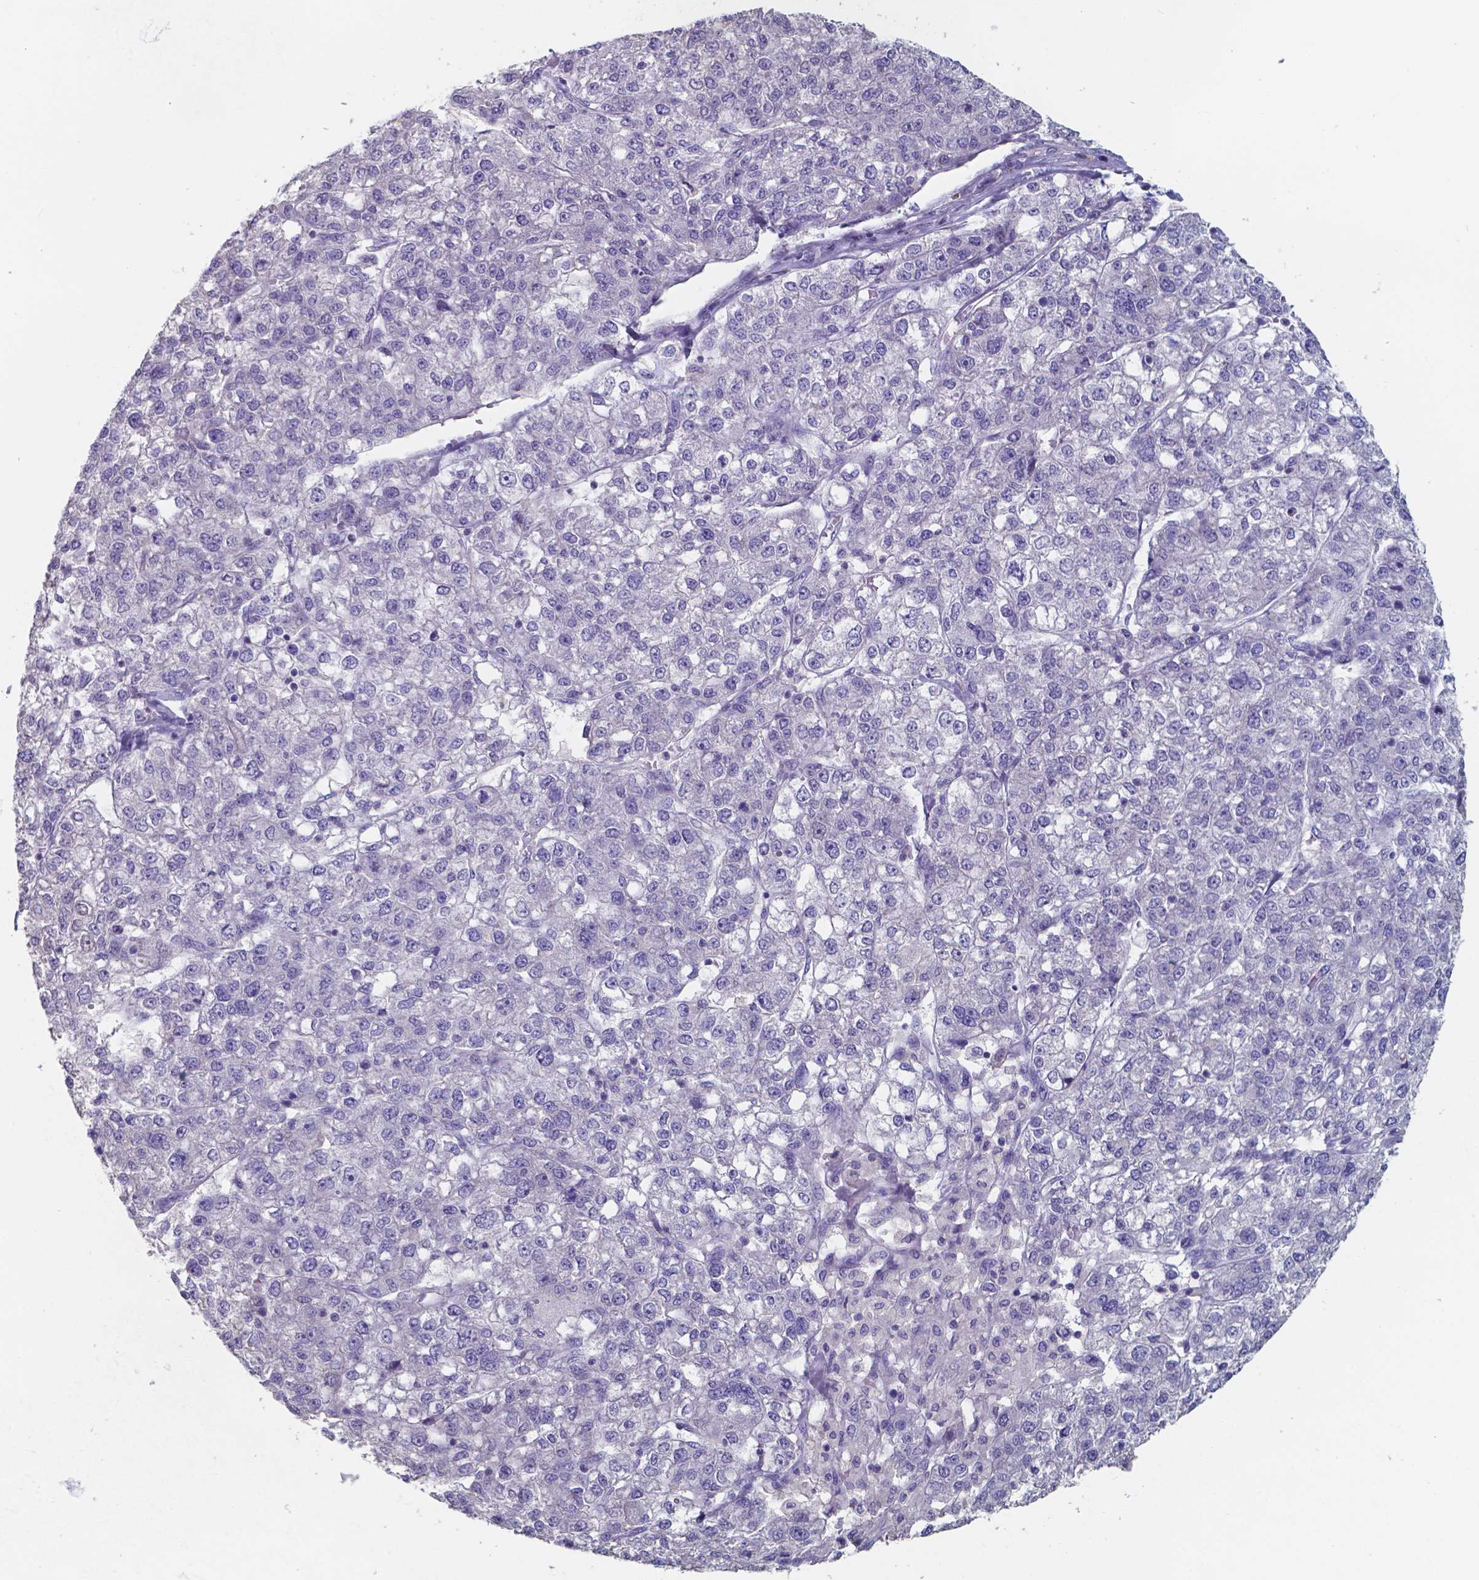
{"staining": {"intensity": "negative", "quantity": "none", "location": "none"}, "tissue": "liver cancer", "cell_type": "Tumor cells", "image_type": "cancer", "snomed": [{"axis": "morphology", "description": "Carcinoma, Hepatocellular, NOS"}, {"axis": "topography", "description": "Liver"}], "caption": "Immunohistochemistry of human liver cancer shows no positivity in tumor cells.", "gene": "FOXJ1", "patient": {"sex": "male", "age": 56}}